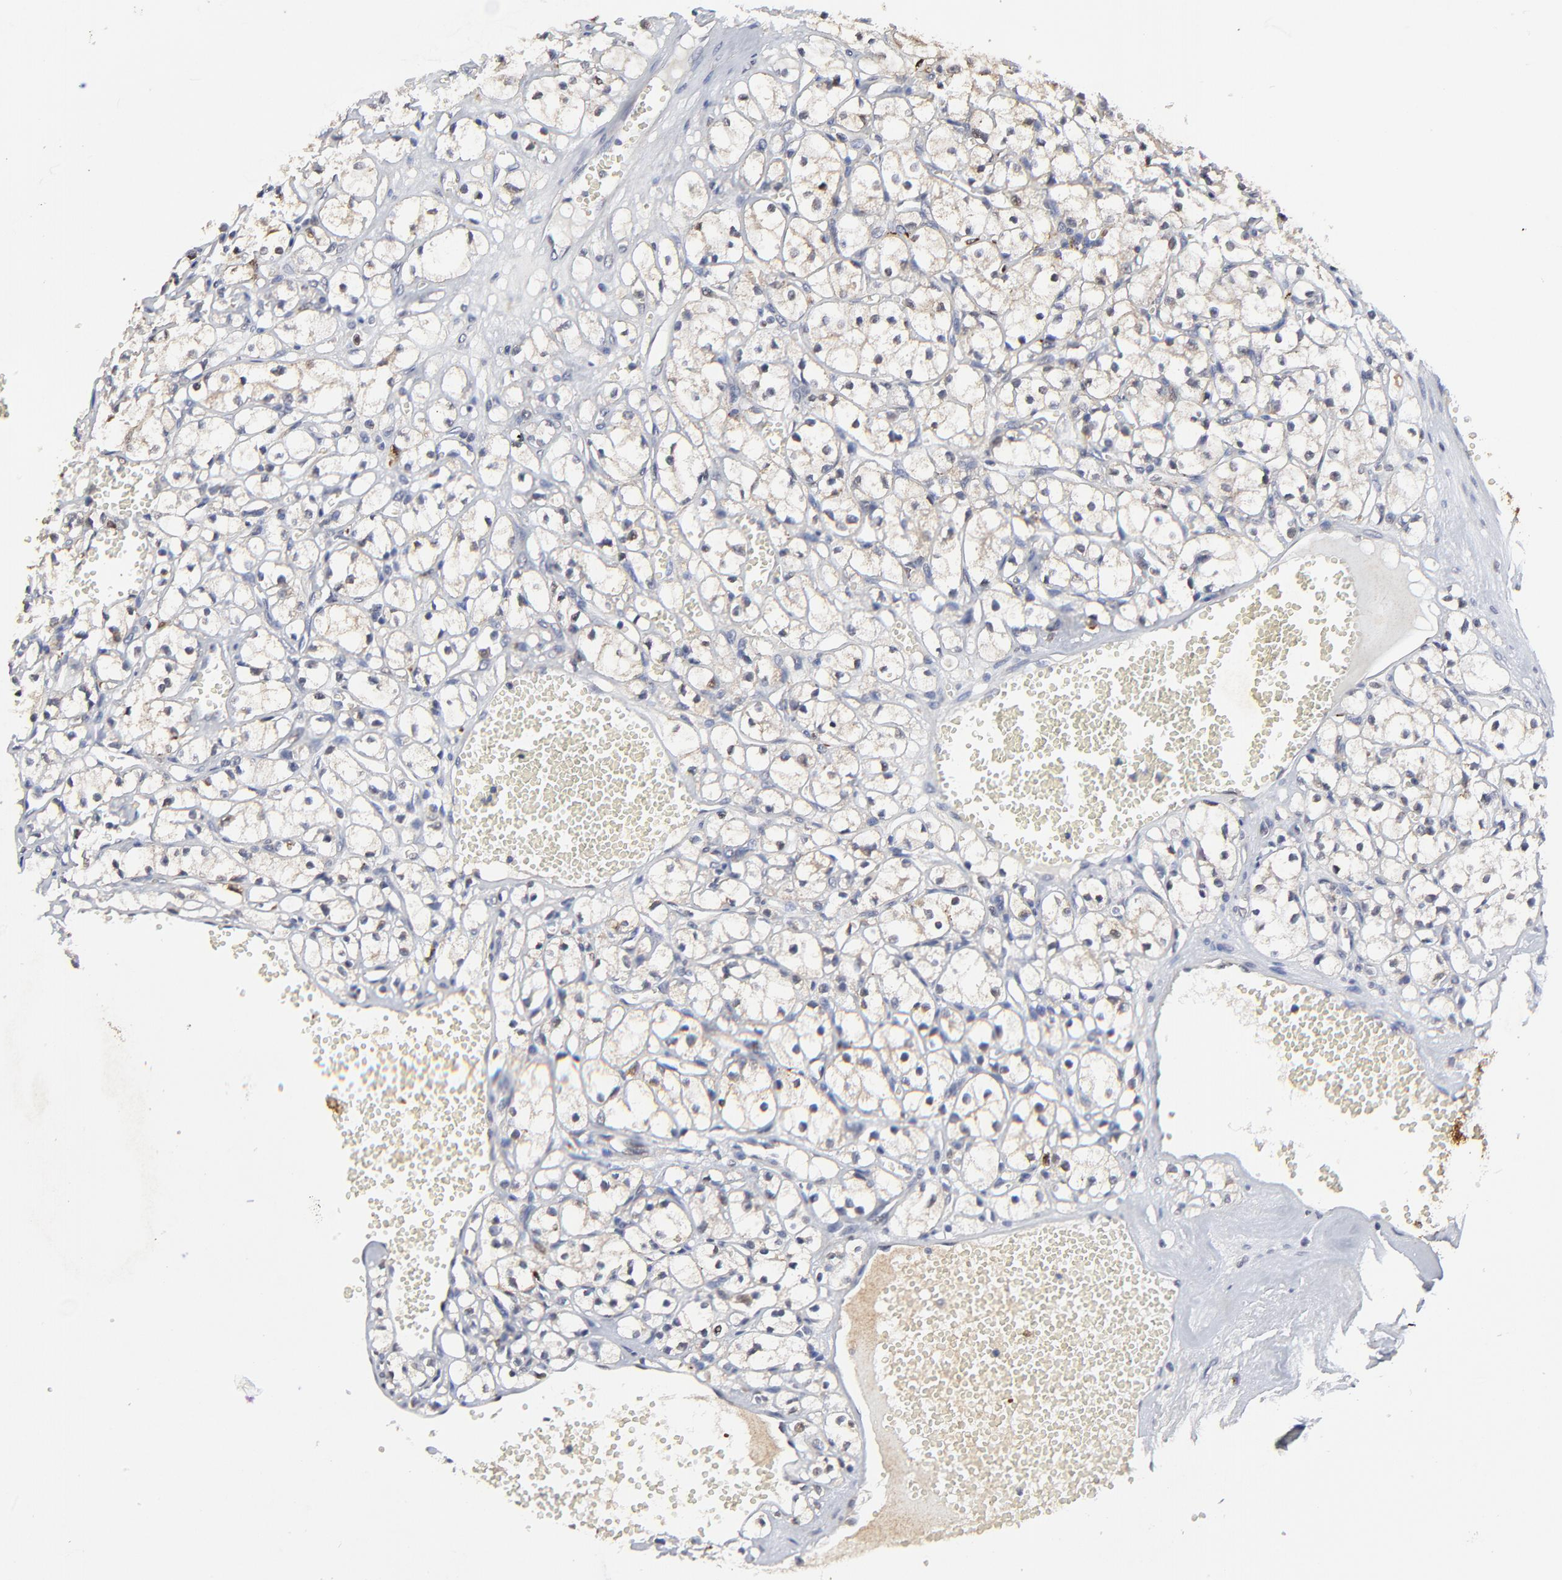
{"staining": {"intensity": "negative", "quantity": "none", "location": "none"}, "tissue": "renal cancer", "cell_type": "Tumor cells", "image_type": "cancer", "snomed": [{"axis": "morphology", "description": "Adenocarcinoma, NOS"}, {"axis": "topography", "description": "Kidney"}], "caption": "Tumor cells show no significant expression in renal adenocarcinoma. (Stains: DAB (3,3'-diaminobenzidine) immunohistochemistry (IHC) with hematoxylin counter stain, Microscopy: brightfield microscopy at high magnification).", "gene": "LGALS3", "patient": {"sex": "male", "age": 61}}